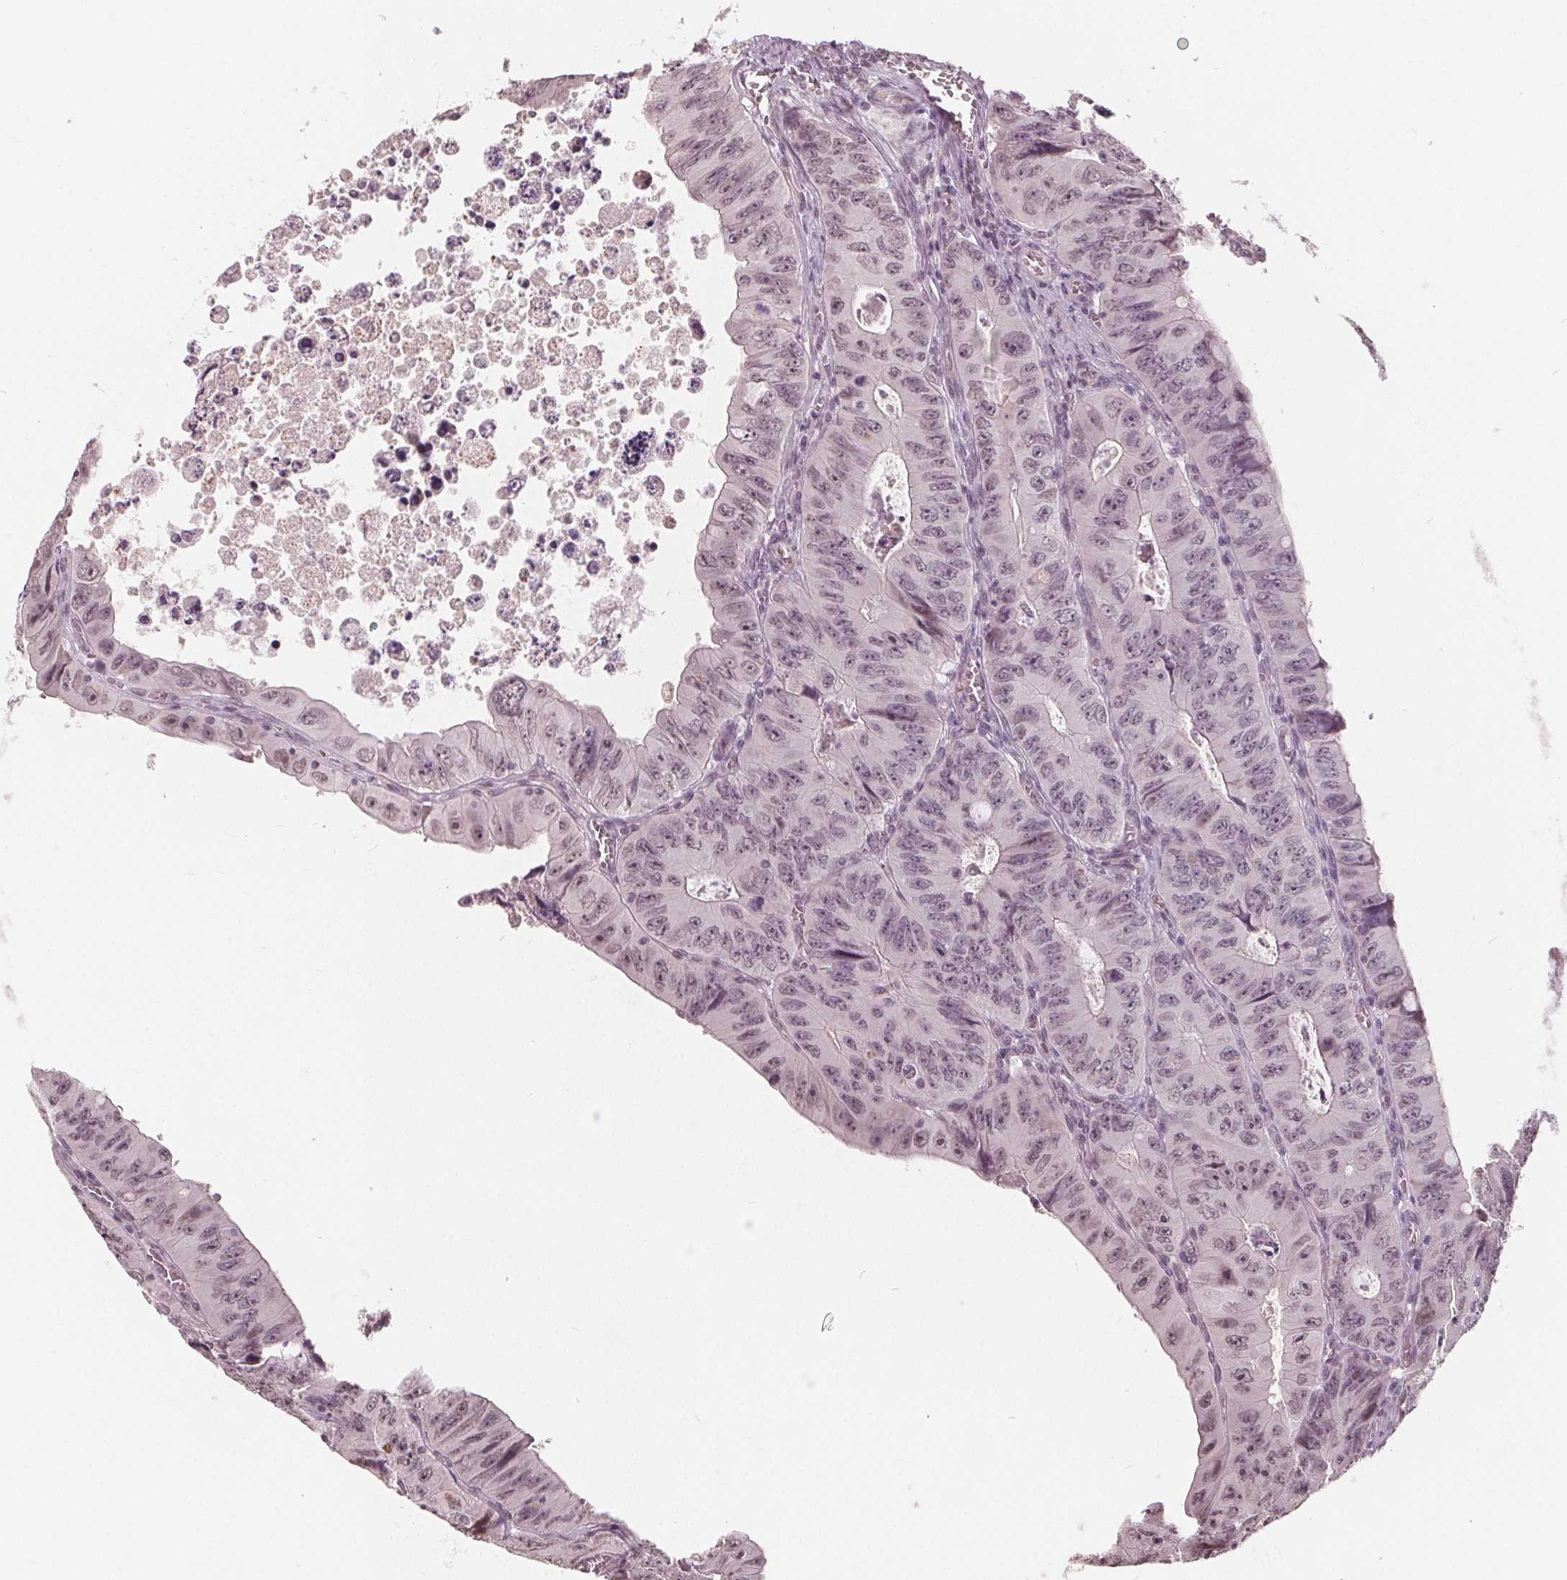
{"staining": {"intensity": "weak", "quantity": "25%-75%", "location": "nuclear"}, "tissue": "colorectal cancer", "cell_type": "Tumor cells", "image_type": "cancer", "snomed": [{"axis": "morphology", "description": "Adenocarcinoma, NOS"}, {"axis": "topography", "description": "Colon"}], "caption": "DAB (3,3'-diaminobenzidine) immunohistochemical staining of colorectal cancer (adenocarcinoma) exhibits weak nuclear protein staining in about 25%-75% of tumor cells. (DAB (3,3'-diaminobenzidine) IHC with brightfield microscopy, high magnification).", "gene": "NUP210L", "patient": {"sex": "female", "age": 84}}